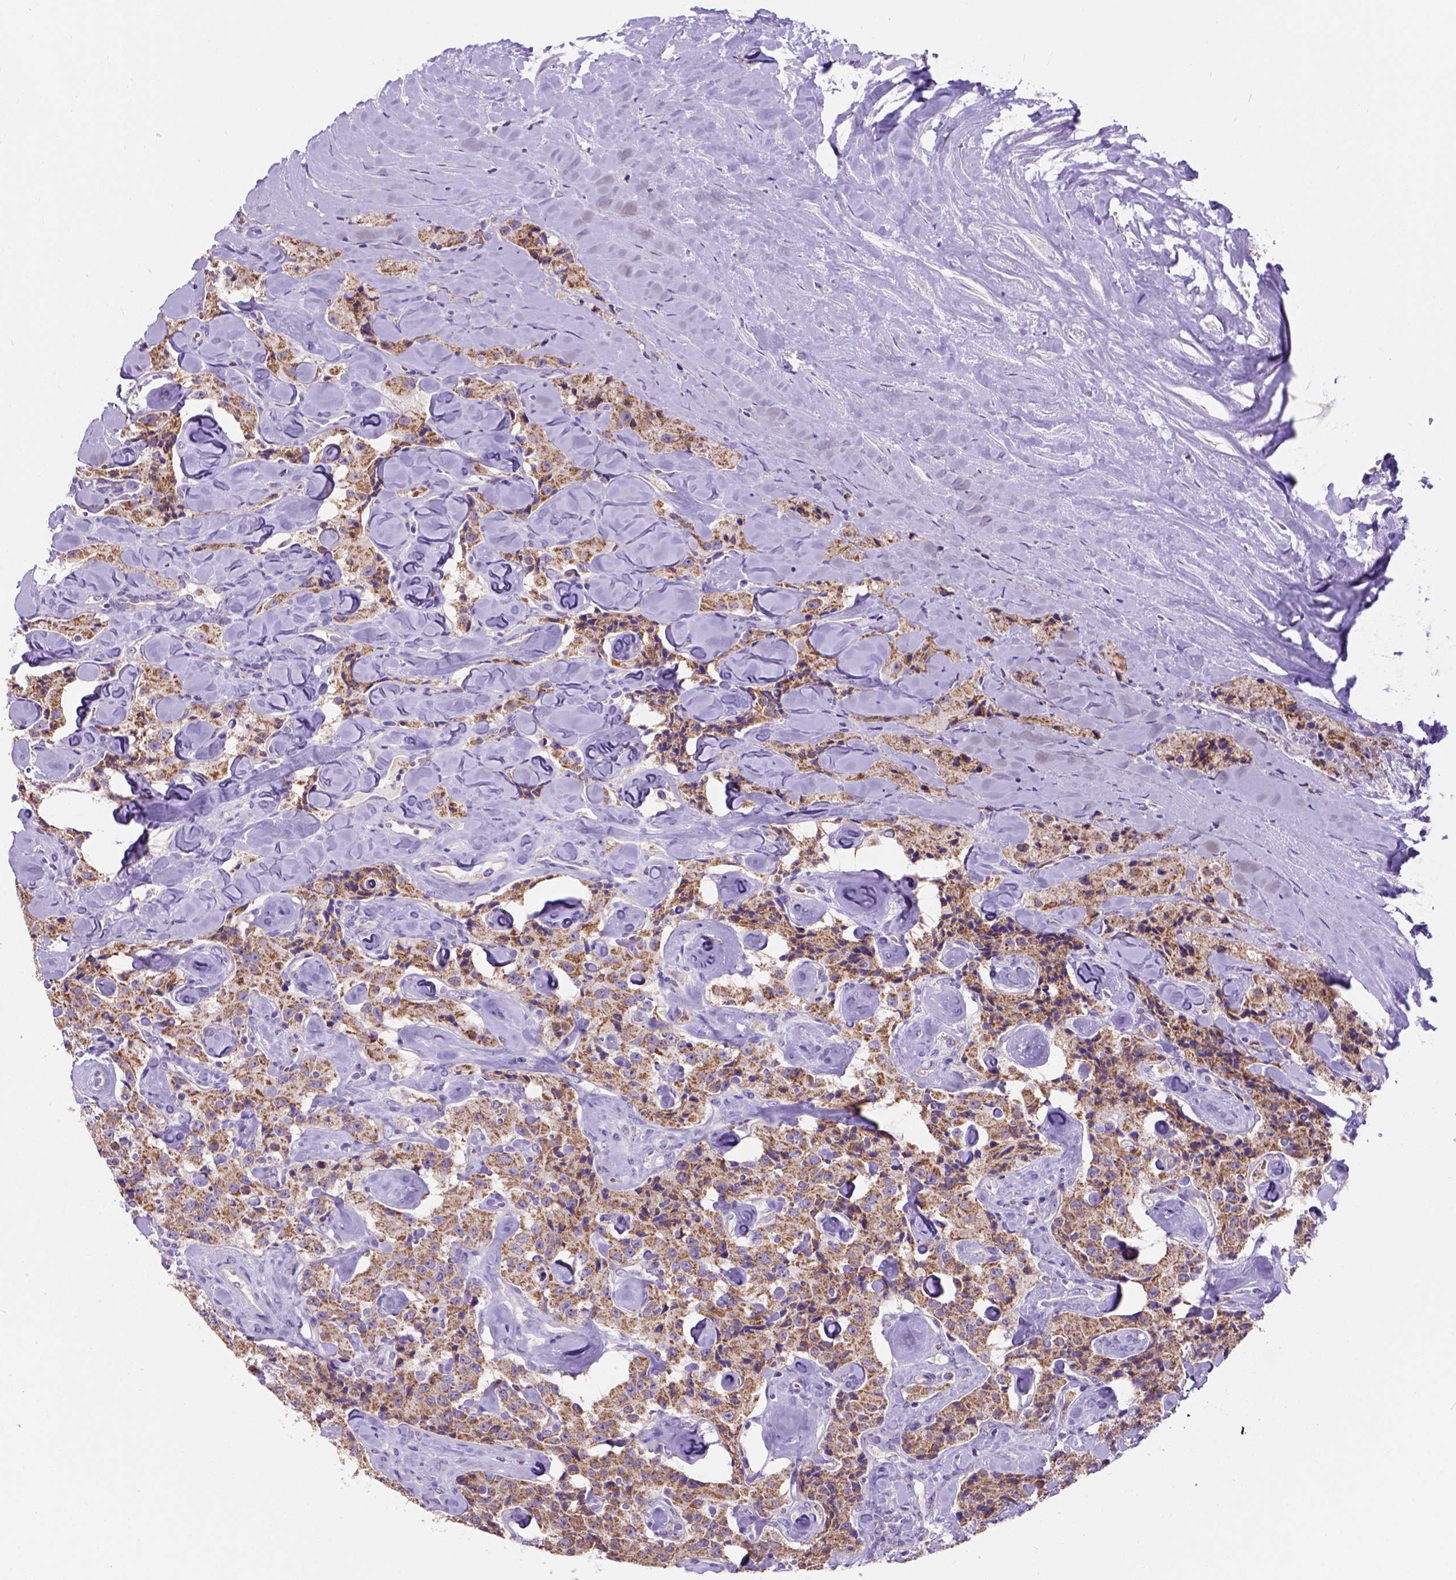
{"staining": {"intensity": "moderate", "quantity": ">75%", "location": "cytoplasmic/membranous"}, "tissue": "carcinoid", "cell_type": "Tumor cells", "image_type": "cancer", "snomed": [{"axis": "morphology", "description": "Carcinoid, malignant, NOS"}, {"axis": "topography", "description": "Pancreas"}], "caption": "Immunohistochemical staining of malignant carcinoid displays medium levels of moderate cytoplasmic/membranous protein expression in approximately >75% of tumor cells.", "gene": "L2HGDH", "patient": {"sex": "male", "age": 41}}